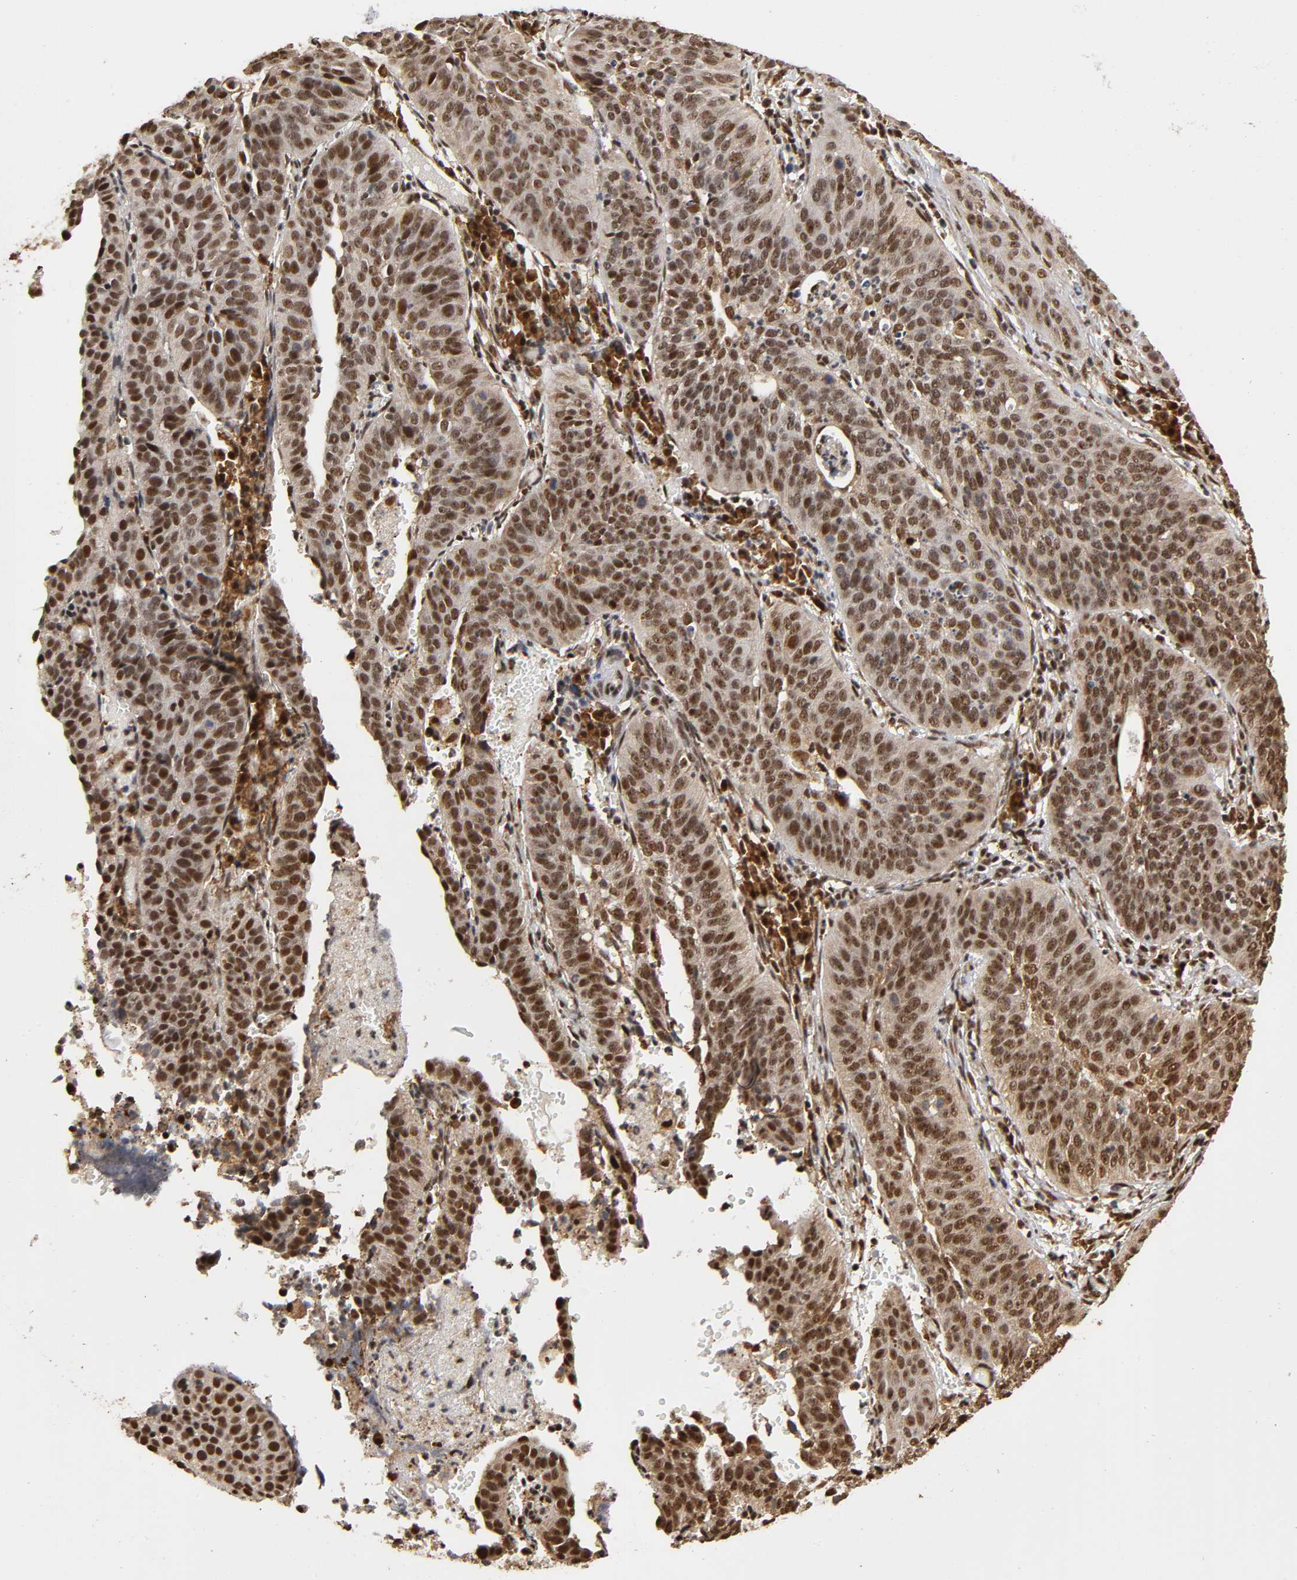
{"staining": {"intensity": "strong", "quantity": ">75%", "location": "cytoplasmic/membranous,nuclear"}, "tissue": "cervical cancer", "cell_type": "Tumor cells", "image_type": "cancer", "snomed": [{"axis": "morphology", "description": "Squamous cell carcinoma, NOS"}, {"axis": "topography", "description": "Cervix"}], "caption": "Protein expression analysis of human cervical cancer (squamous cell carcinoma) reveals strong cytoplasmic/membranous and nuclear staining in about >75% of tumor cells.", "gene": "RNF122", "patient": {"sex": "female", "age": 39}}